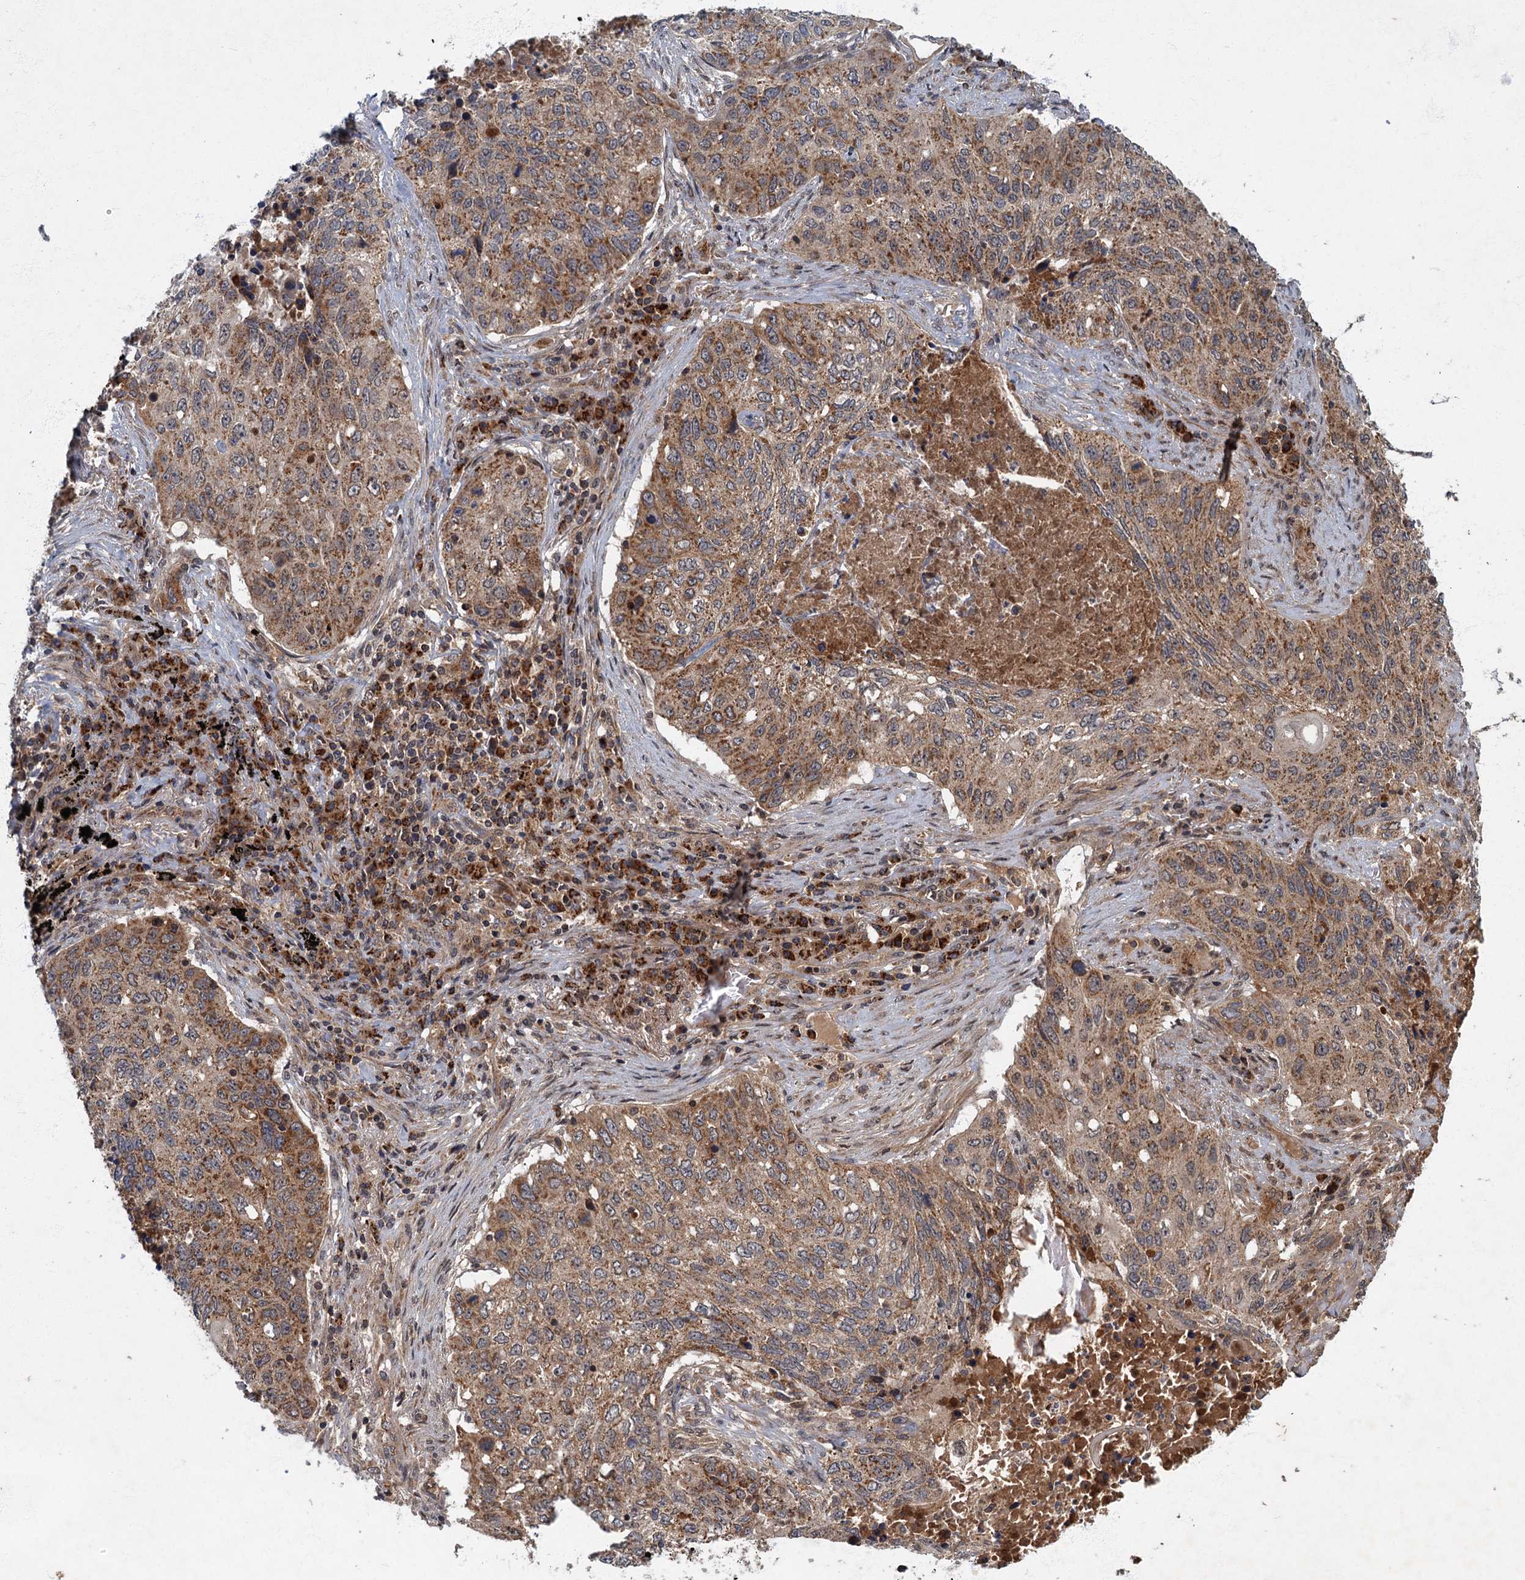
{"staining": {"intensity": "moderate", "quantity": ">75%", "location": "cytoplasmic/membranous"}, "tissue": "lung cancer", "cell_type": "Tumor cells", "image_type": "cancer", "snomed": [{"axis": "morphology", "description": "Squamous cell carcinoma, NOS"}, {"axis": "topography", "description": "Lung"}], "caption": "Squamous cell carcinoma (lung) stained with DAB (3,3'-diaminobenzidine) immunohistochemistry (IHC) demonstrates medium levels of moderate cytoplasmic/membranous expression in about >75% of tumor cells.", "gene": "SLC11A2", "patient": {"sex": "female", "age": 63}}